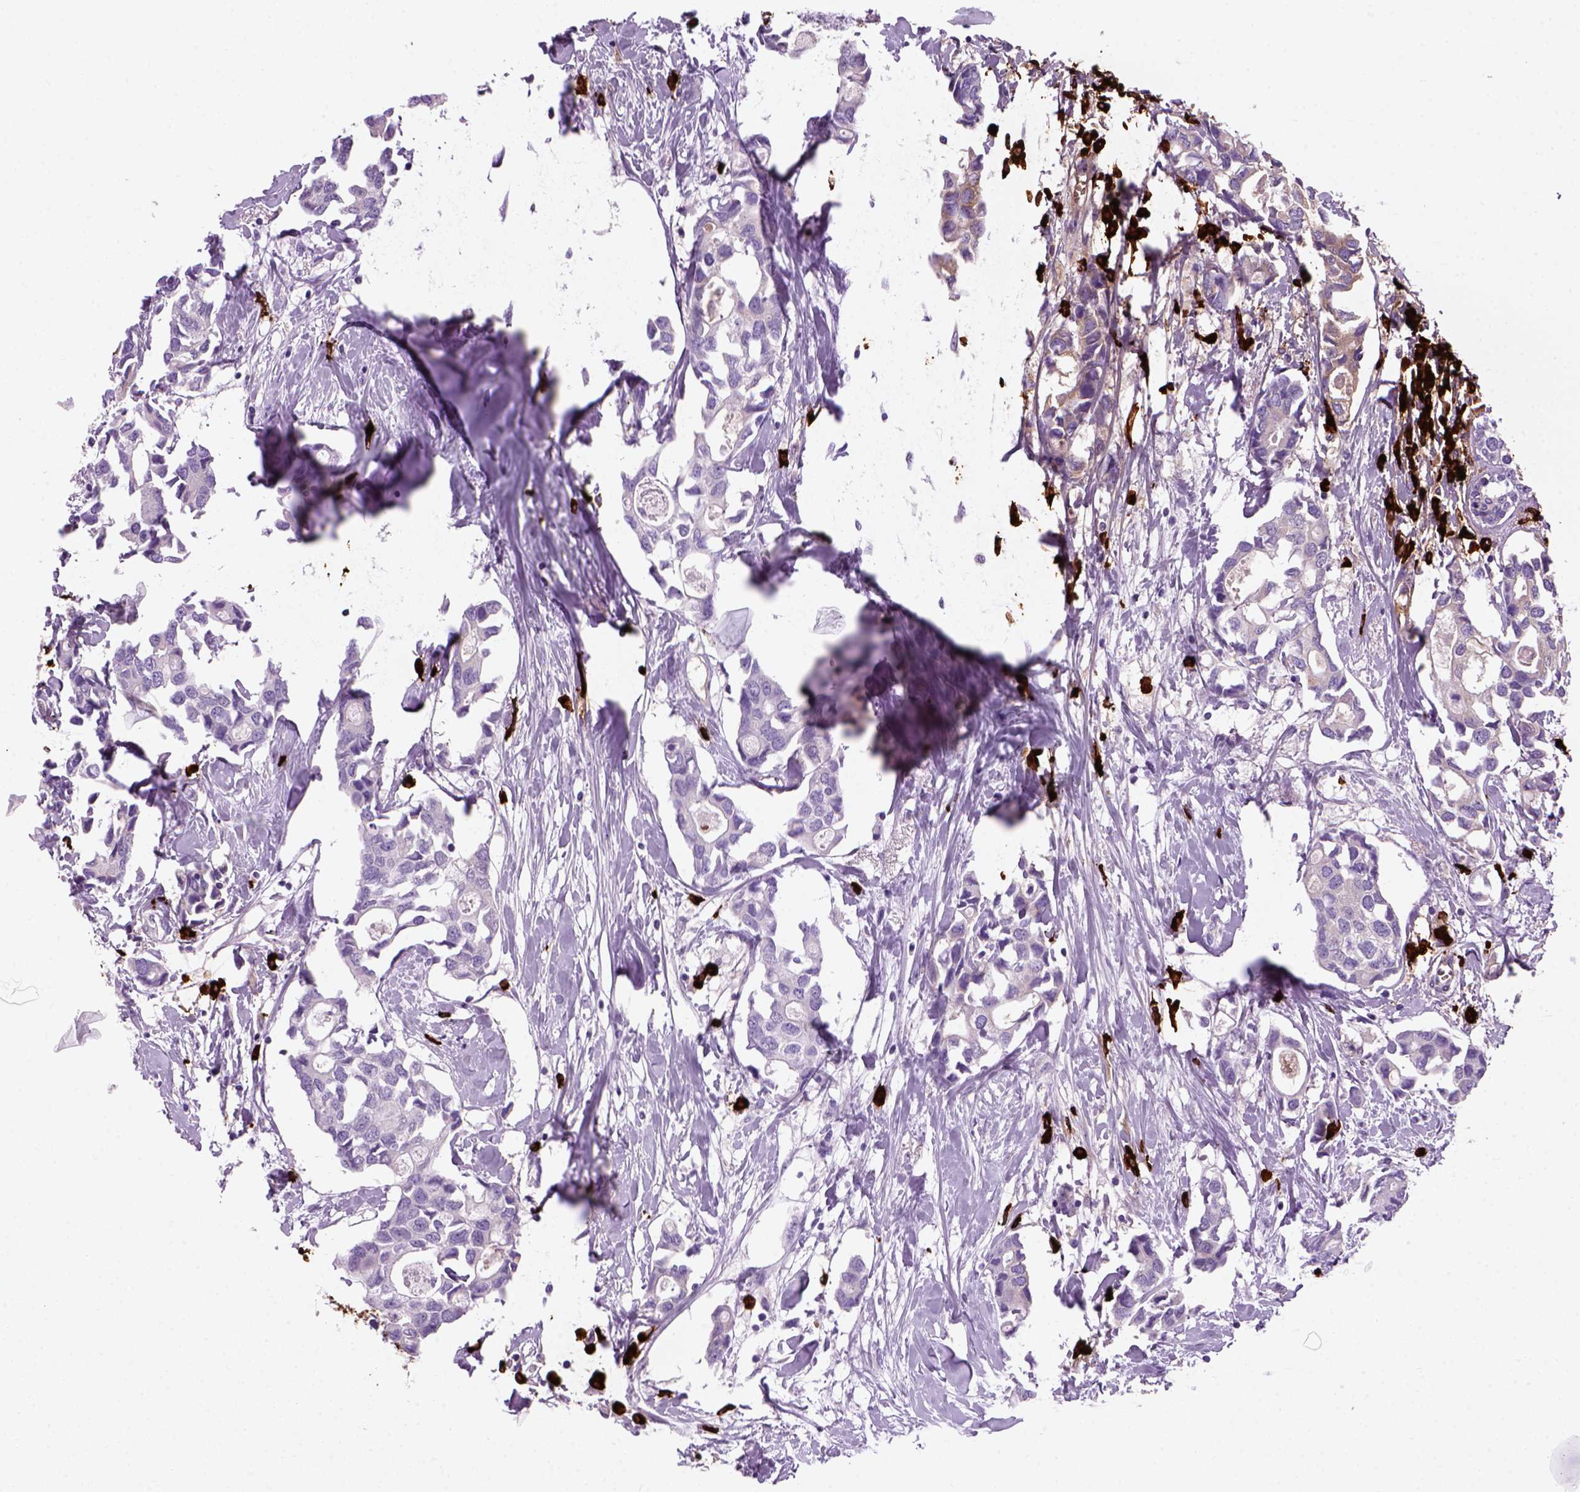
{"staining": {"intensity": "negative", "quantity": "none", "location": "none"}, "tissue": "breast cancer", "cell_type": "Tumor cells", "image_type": "cancer", "snomed": [{"axis": "morphology", "description": "Duct carcinoma"}, {"axis": "topography", "description": "Breast"}], "caption": "Immunohistochemistry micrograph of neoplastic tissue: human invasive ductal carcinoma (breast) stained with DAB displays no significant protein staining in tumor cells. The staining was performed using DAB (3,3'-diaminobenzidine) to visualize the protein expression in brown, while the nuclei were stained in blue with hematoxylin (Magnification: 20x).", "gene": "MZB1", "patient": {"sex": "female", "age": 83}}